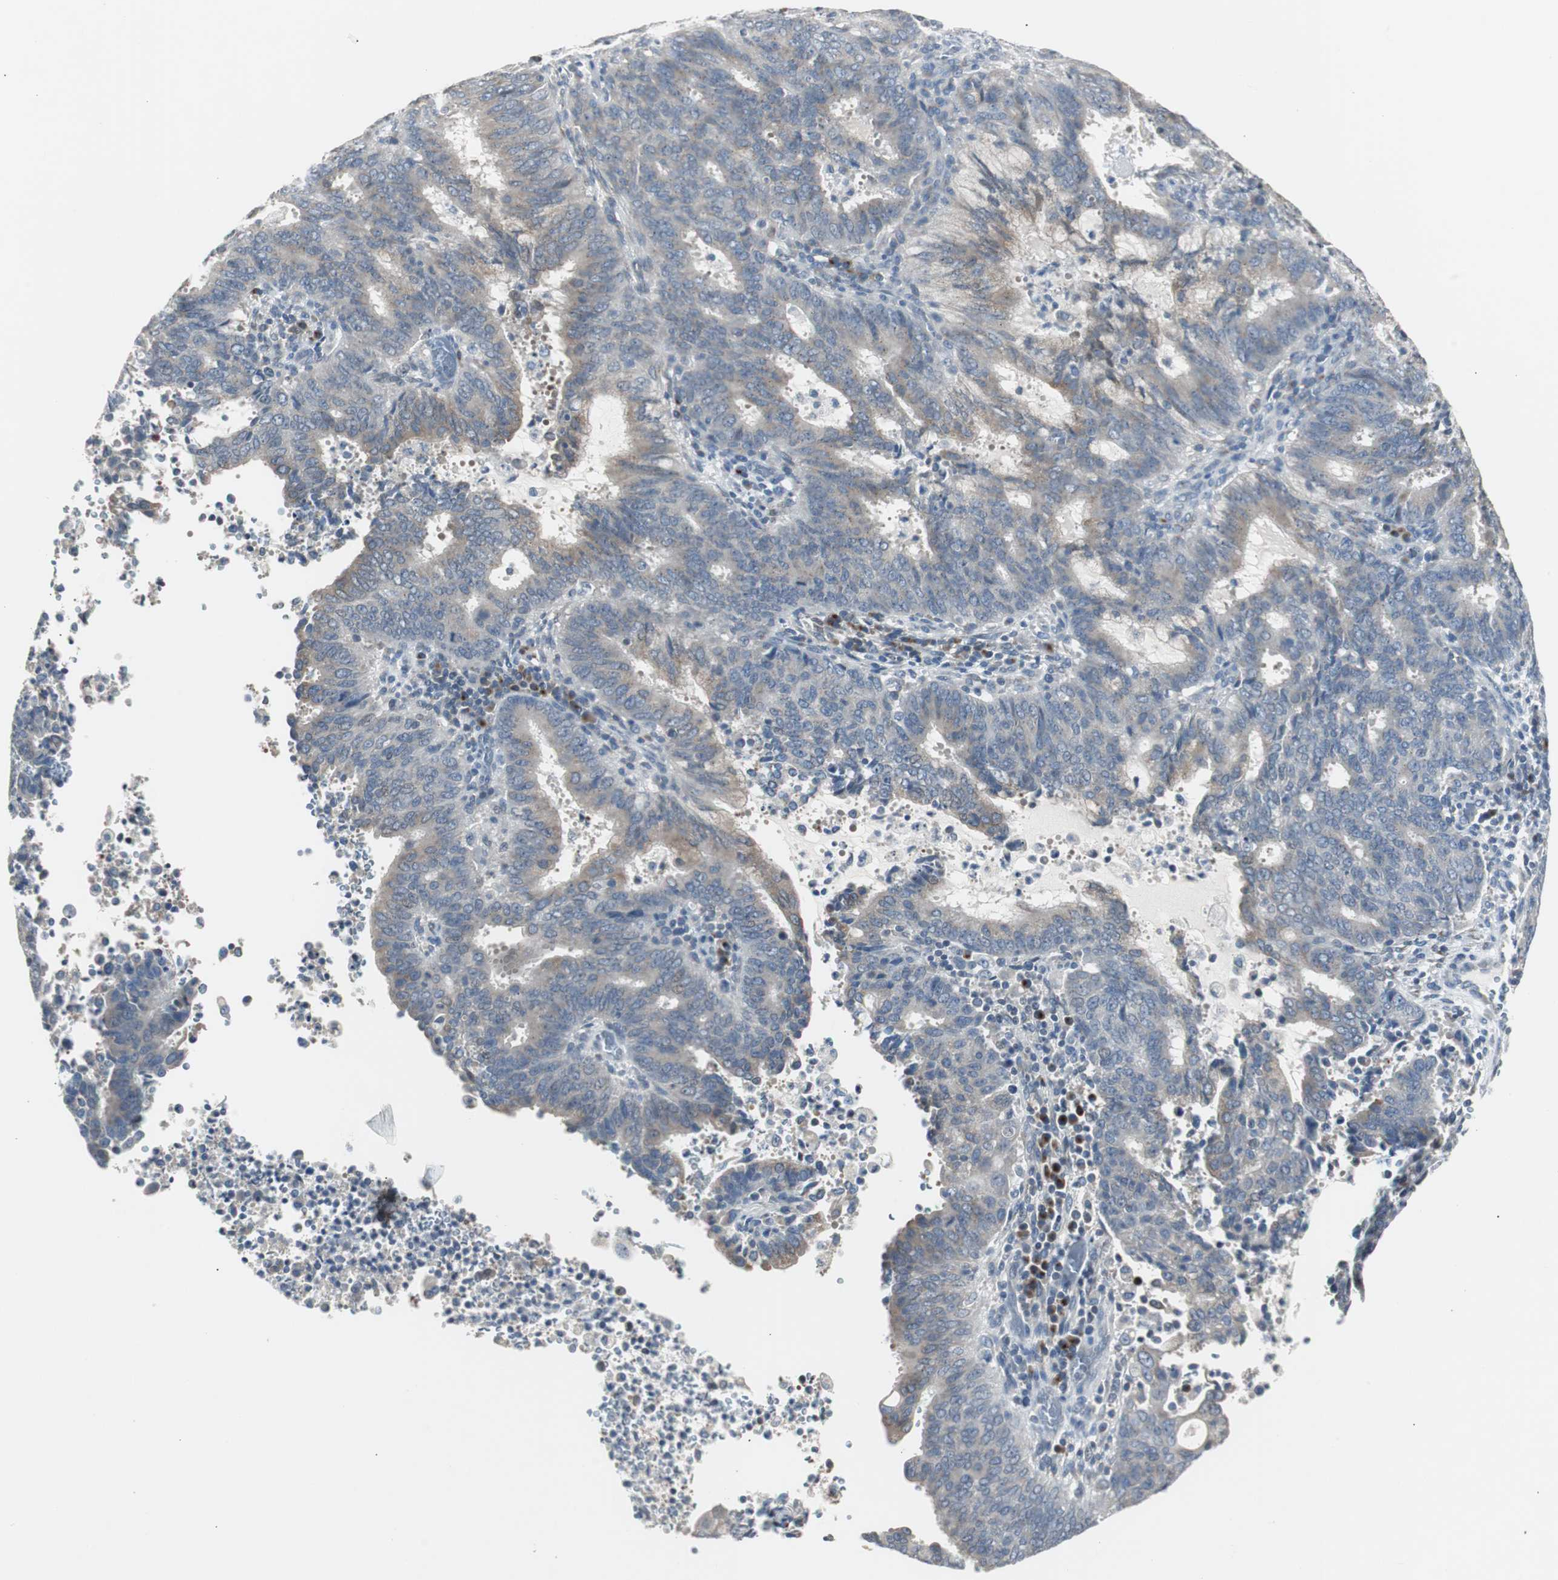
{"staining": {"intensity": "weak", "quantity": "<25%", "location": "cytoplasmic/membranous"}, "tissue": "cervical cancer", "cell_type": "Tumor cells", "image_type": "cancer", "snomed": [{"axis": "morphology", "description": "Adenocarcinoma, NOS"}, {"axis": "topography", "description": "Cervix"}], "caption": "There is no significant positivity in tumor cells of cervical cancer (adenocarcinoma).", "gene": "SOX30", "patient": {"sex": "female", "age": 44}}